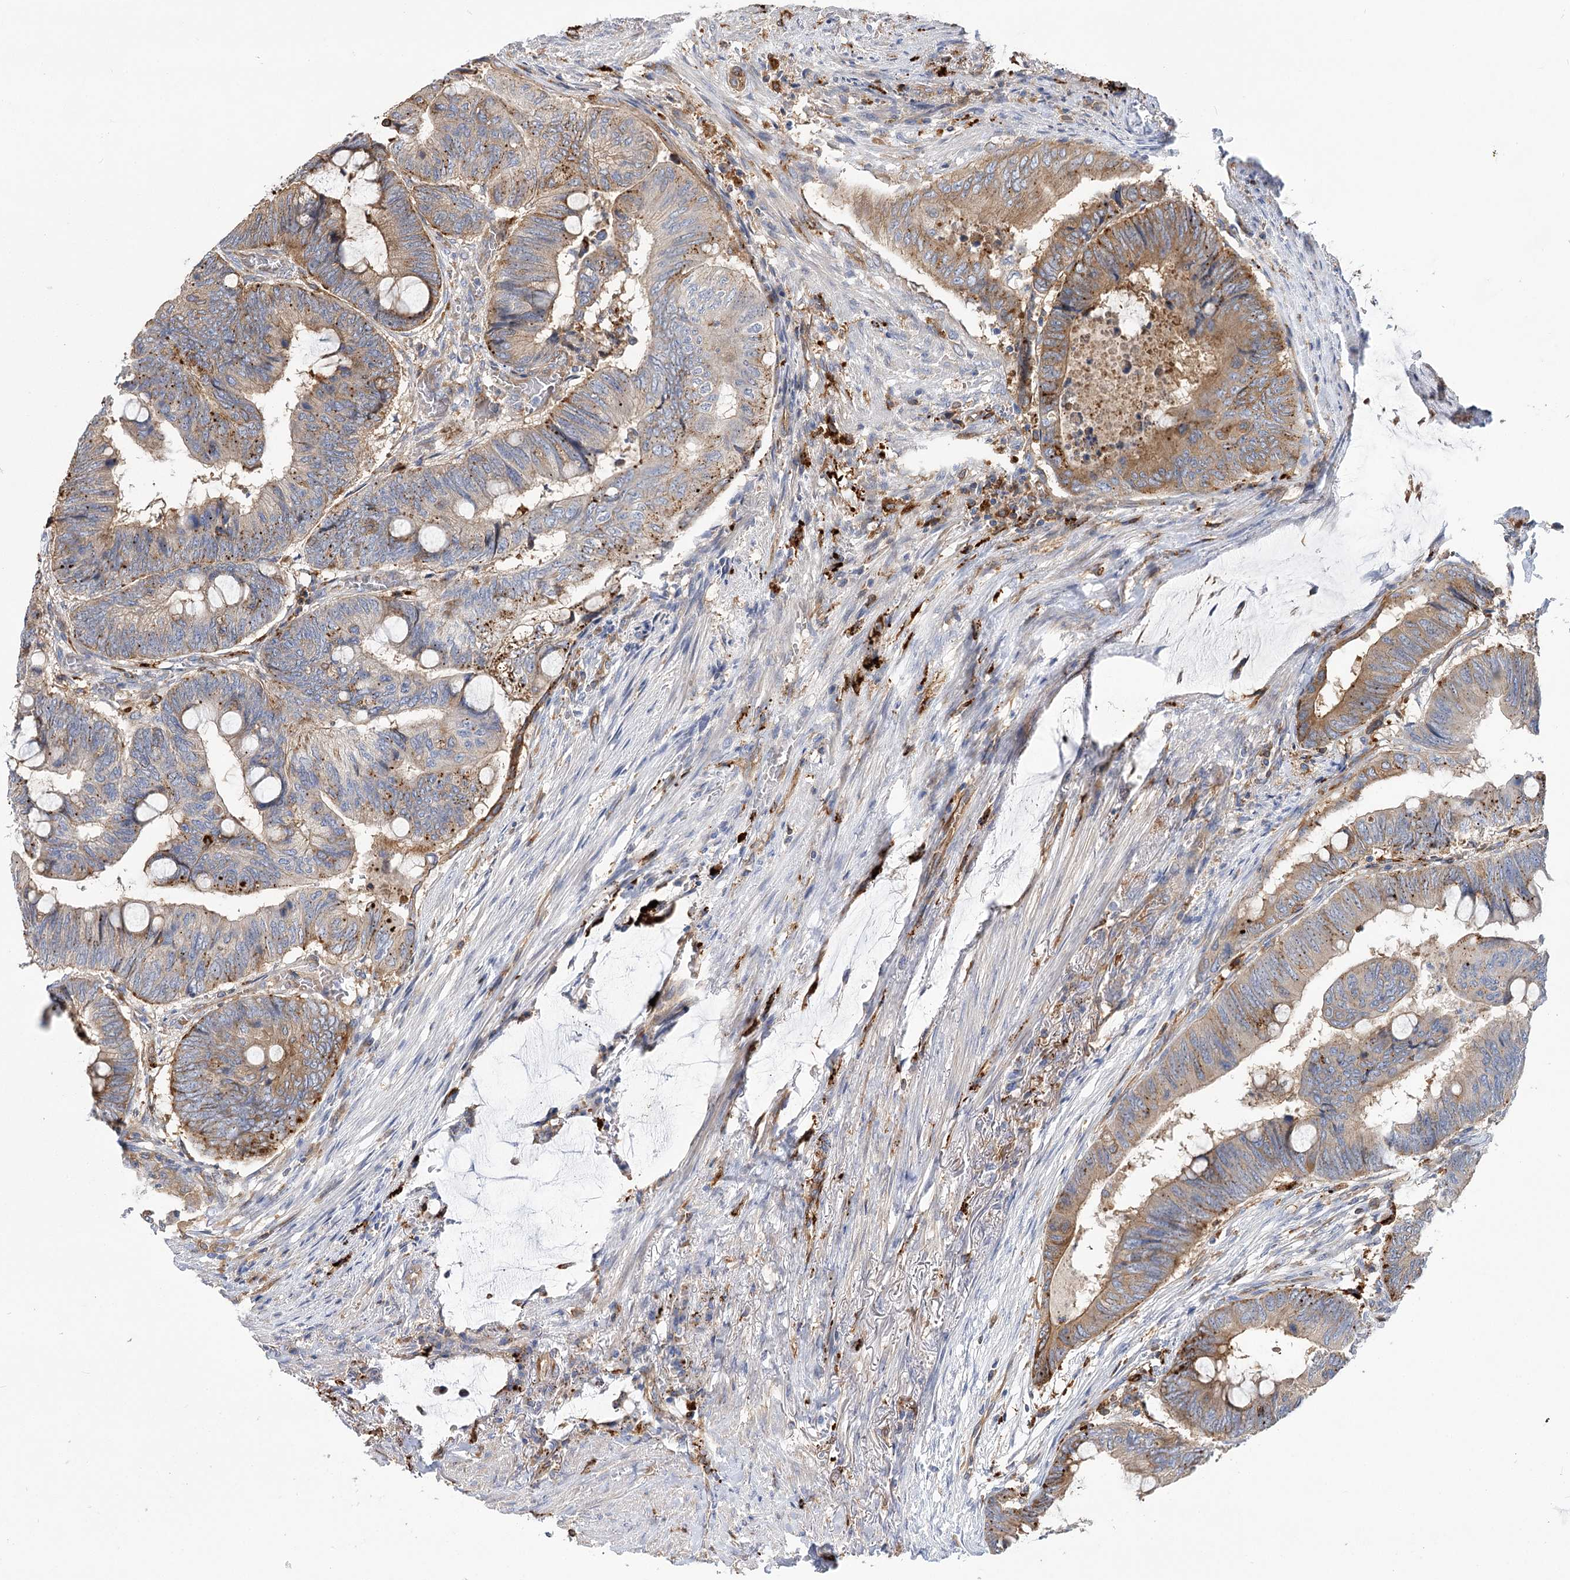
{"staining": {"intensity": "moderate", "quantity": ">75%", "location": "cytoplasmic/membranous"}, "tissue": "colorectal cancer", "cell_type": "Tumor cells", "image_type": "cancer", "snomed": [{"axis": "morphology", "description": "Normal tissue, NOS"}, {"axis": "morphology", "description": "Adenocarcinoma, NOS"}, {"axis": "topography", "description": "Rectum"}, {"axis": "topography", "description": "Peripheral nerve tissue"}], "caption": "Colorectal adenocarcinoma stained with a brown dye reveals moderate cytoplasmic/membranous positive expression in approximately >75% of tumor cells.", "gene": "GUSB", "patient": {"sex": "male", "age": 92}}